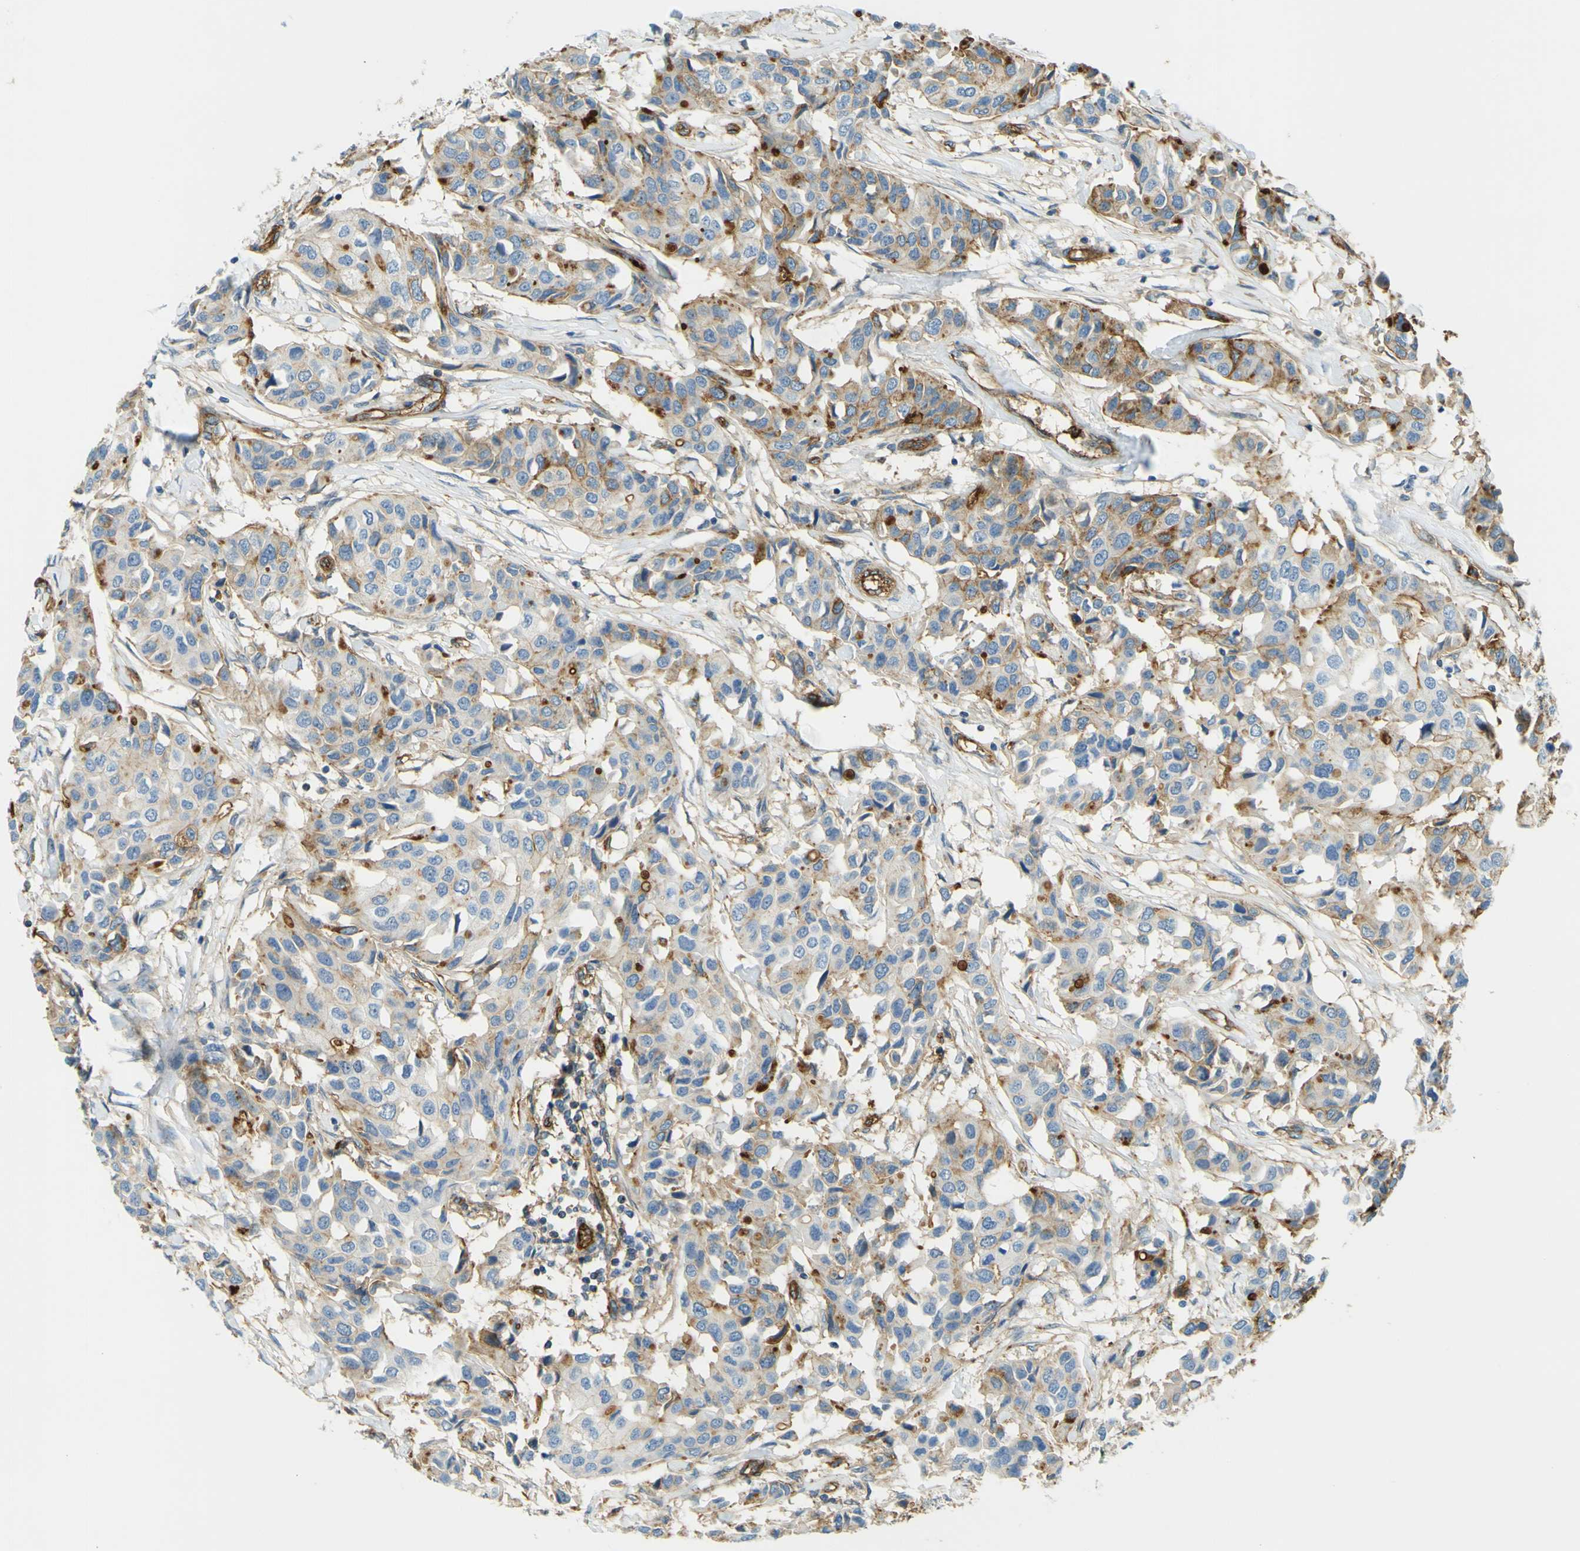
{"staining": {"intensity": "moderate", "quantity": "25%-75%", "location": "cytoplasmic/membranous"}, "tissue": "breast cancer", "cell_type": "Tumor cells", "image_type": "cancer", "snomed": [{"axis": "morphology", "description": "Duct carcinoma"}, {"axis": "topography", "description": "Breast"}], "caption": "Immunohistochemistry of intraductal carcinoma (breast) exhibits medium levels of moderate cytoplasmic/membranous expression in about 25%-75% of tumor cells. Using DAB (brown) and hematoxylin (blue) stains, captured at high magnification using brightfield microscopy.", "gene": "PLXDC1", "patient": {"sex": "female", "age": 80}}